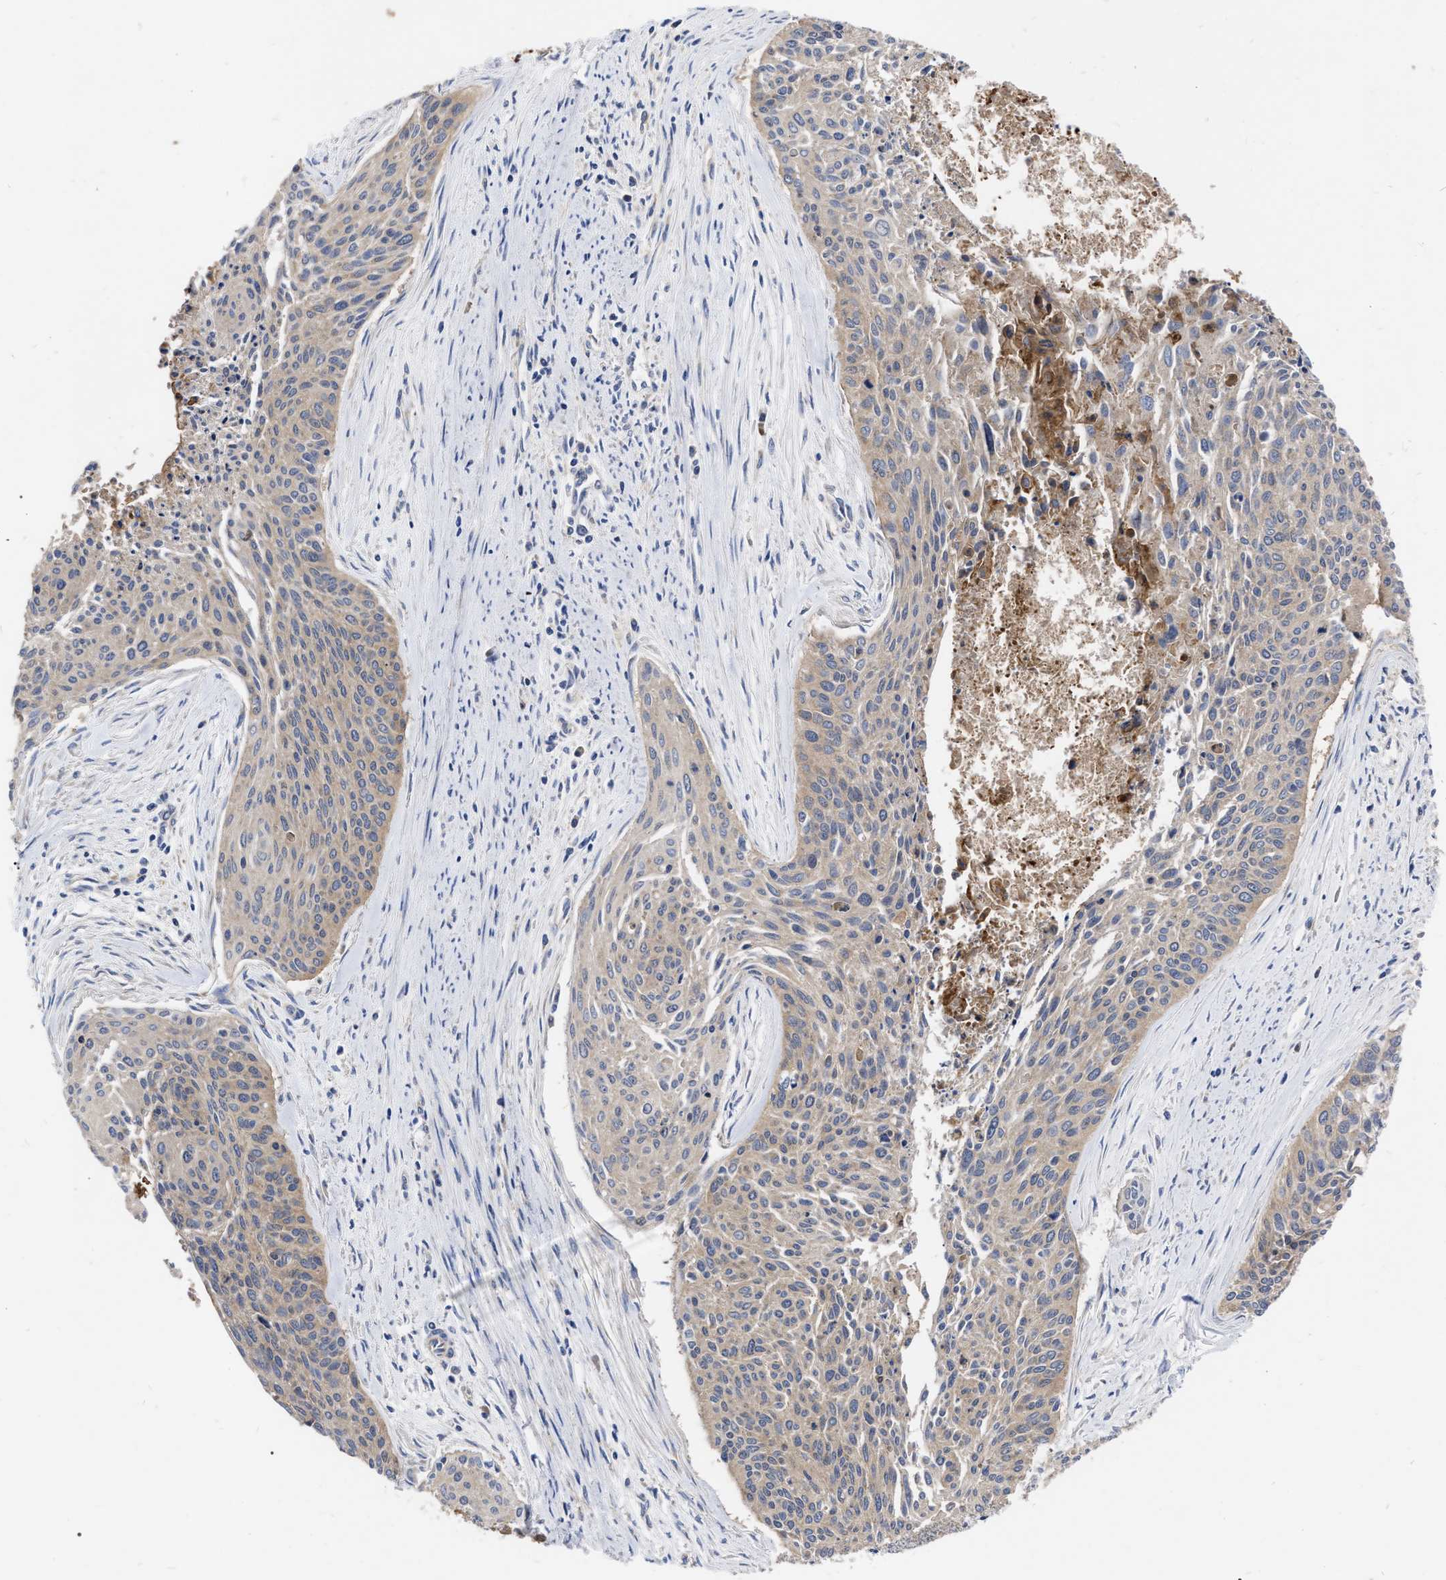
{"staining": {"intensity": "weak", "quantity": "25%-75%", "location": "cytoplasmic/membranous"}, "tissue": "cervical cancer", "cell_type": "Tumor cells", "image_type": "cancer", "snomed": [{"axis": "morphology", "description": "Squamous cell carcinoma, NOS"}, {"axis": "topography", "description": "Cervix"}], "caption": "Cervical squamous cell carcinoma tissue exhibits weak cytoplasmic/membranous positivity in approximately 25%-75% of tumor cells", "gene": "CDKN2C", "patient": {"sex": "female", "age": 55}}